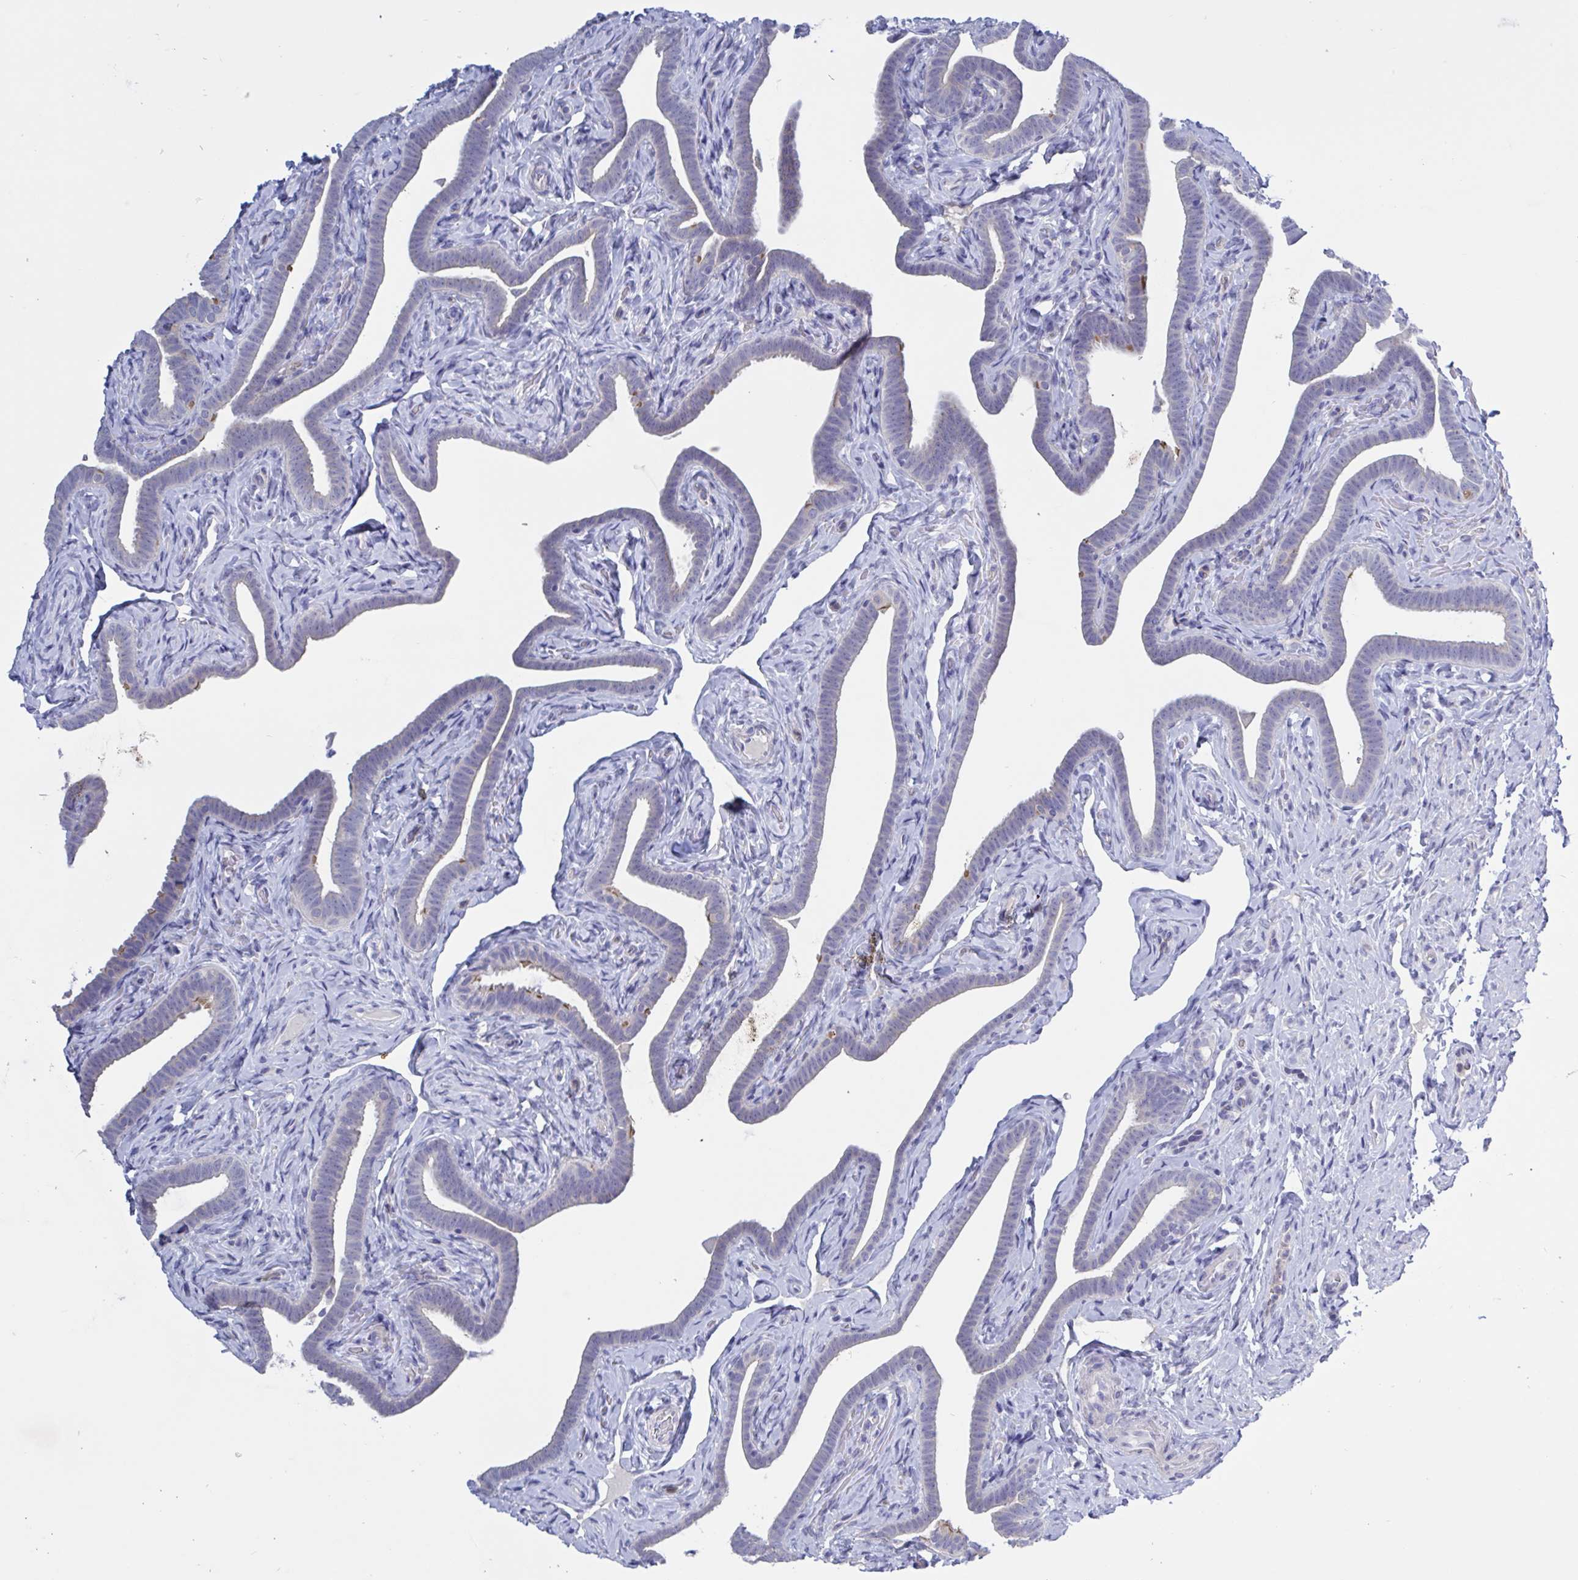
{"staining": {"intensity": "strong", "quantity": "25%-75%", "location": "cytoplasmic/membranous"}, "tissue": "fallopian tube", "cell_type": "Glandular cells", "image_type": "normal", "snomed": [{"axis": "morphology", "description": "Normal tissue, NOS"}, {"axis": "topography", "description": "Fallopian tube"}], "caption": "Immunohistochemistry (IHC) photomicrograph of benign fallopian tube stained for a protein (brown), which shows high levels of strong cytoplasmic/membranous staining in about 25%-75% of glandular cells.", "gene": "ST14", "patient": {"sex": "female", "age": 69}}